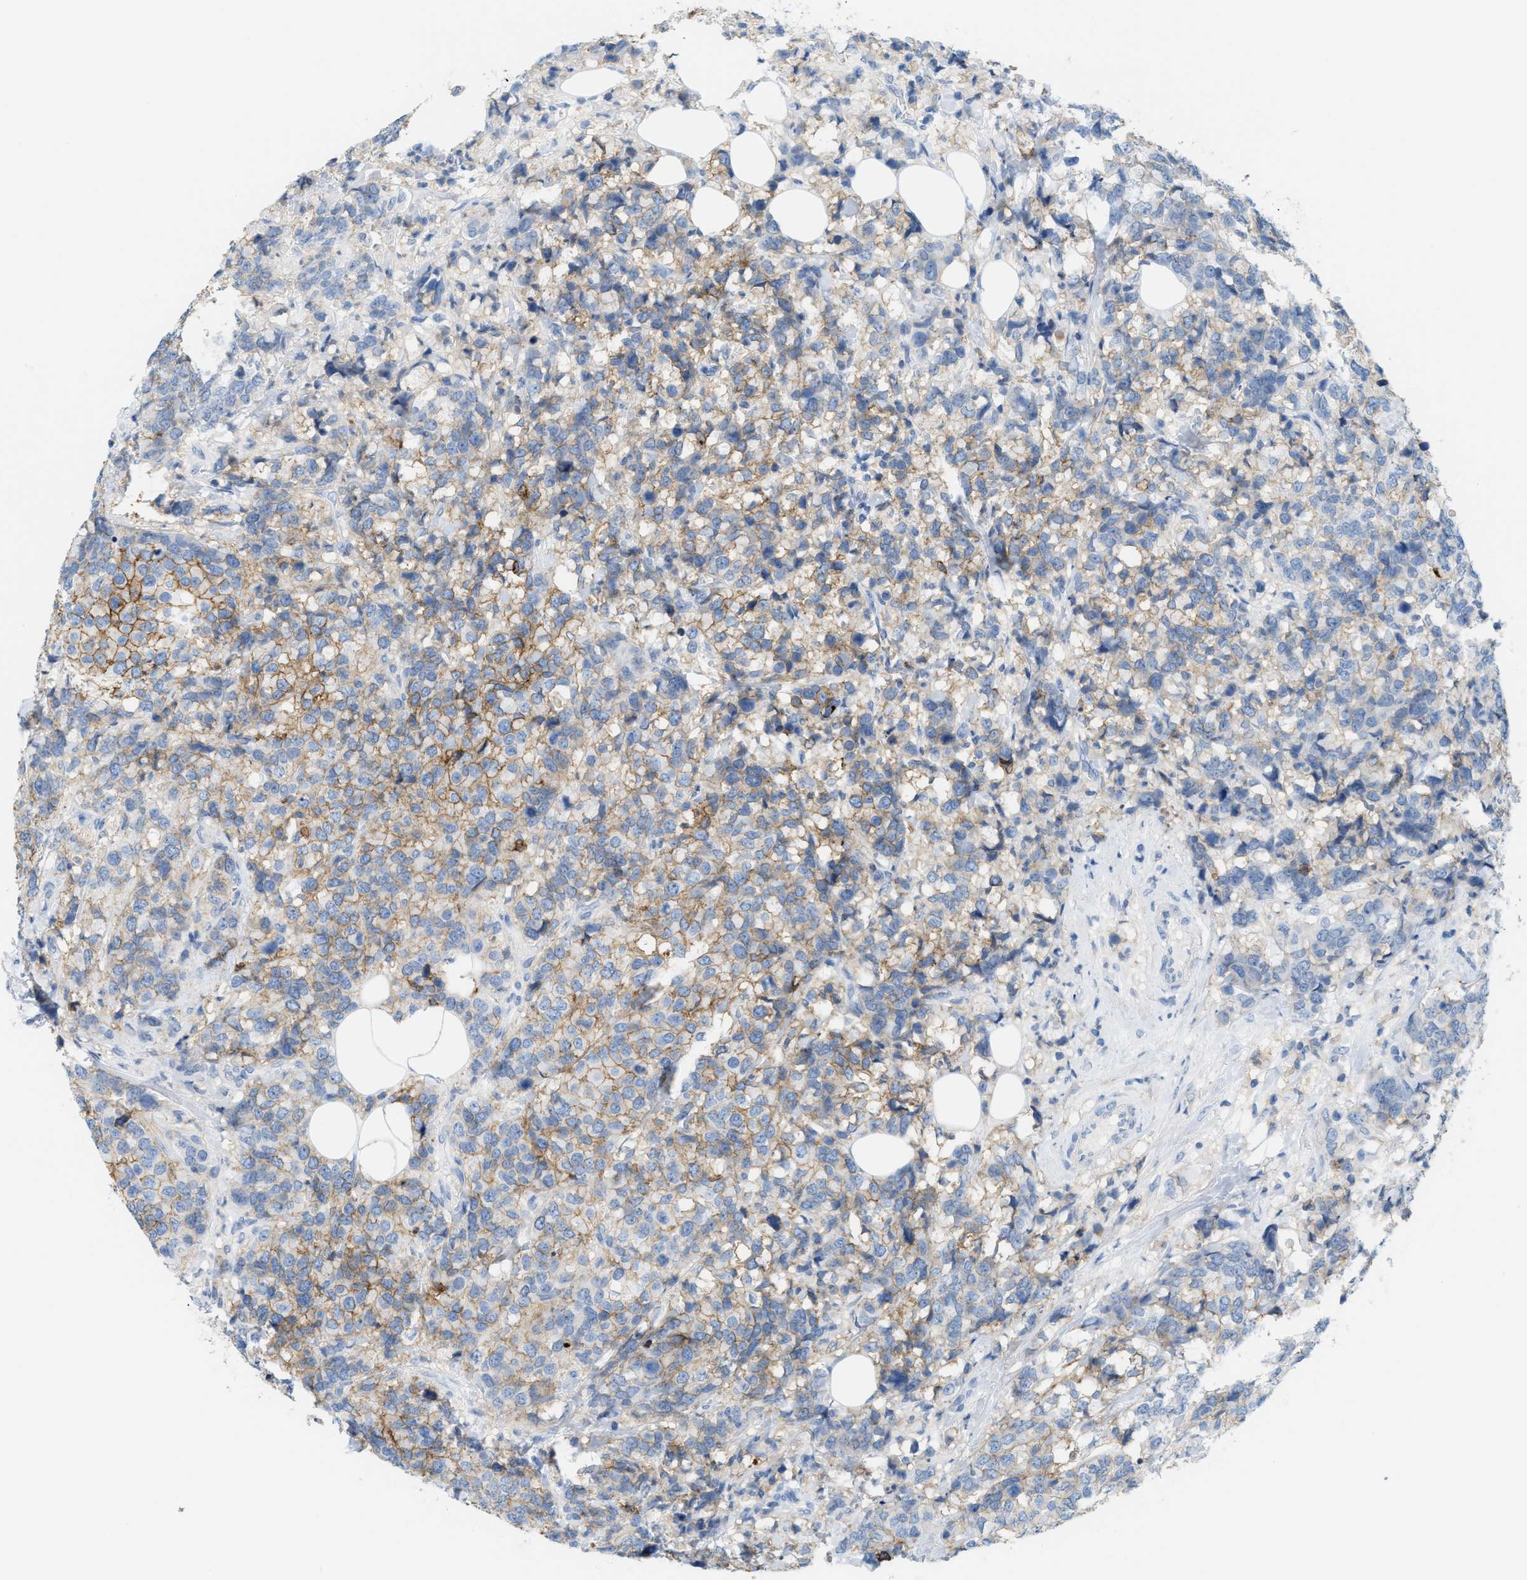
{"staining": {"intensity": "moderate", "quantity": "25%-75%", "location": "cytoplasmic/membranous"}, "tissue": "breast cancer", "cell_type": "Tumor cells", "image_type": "cancer", "snomed": [{"axis": "morphology", "description": "Lobular carcinoma"}, {"axis": "topography", "description": "Breast"}], "caption": "A brown stain shows moderate cytoplasmic/membranous positivity of a protein in breast cancer tumor cells. The staining was performed using DAB, with brown indicating positive protein expression. Nuclei are stained blue with hematoxylin.", "gene": "SLC3A2", "patient": {"sex": "female", "age": 59}}